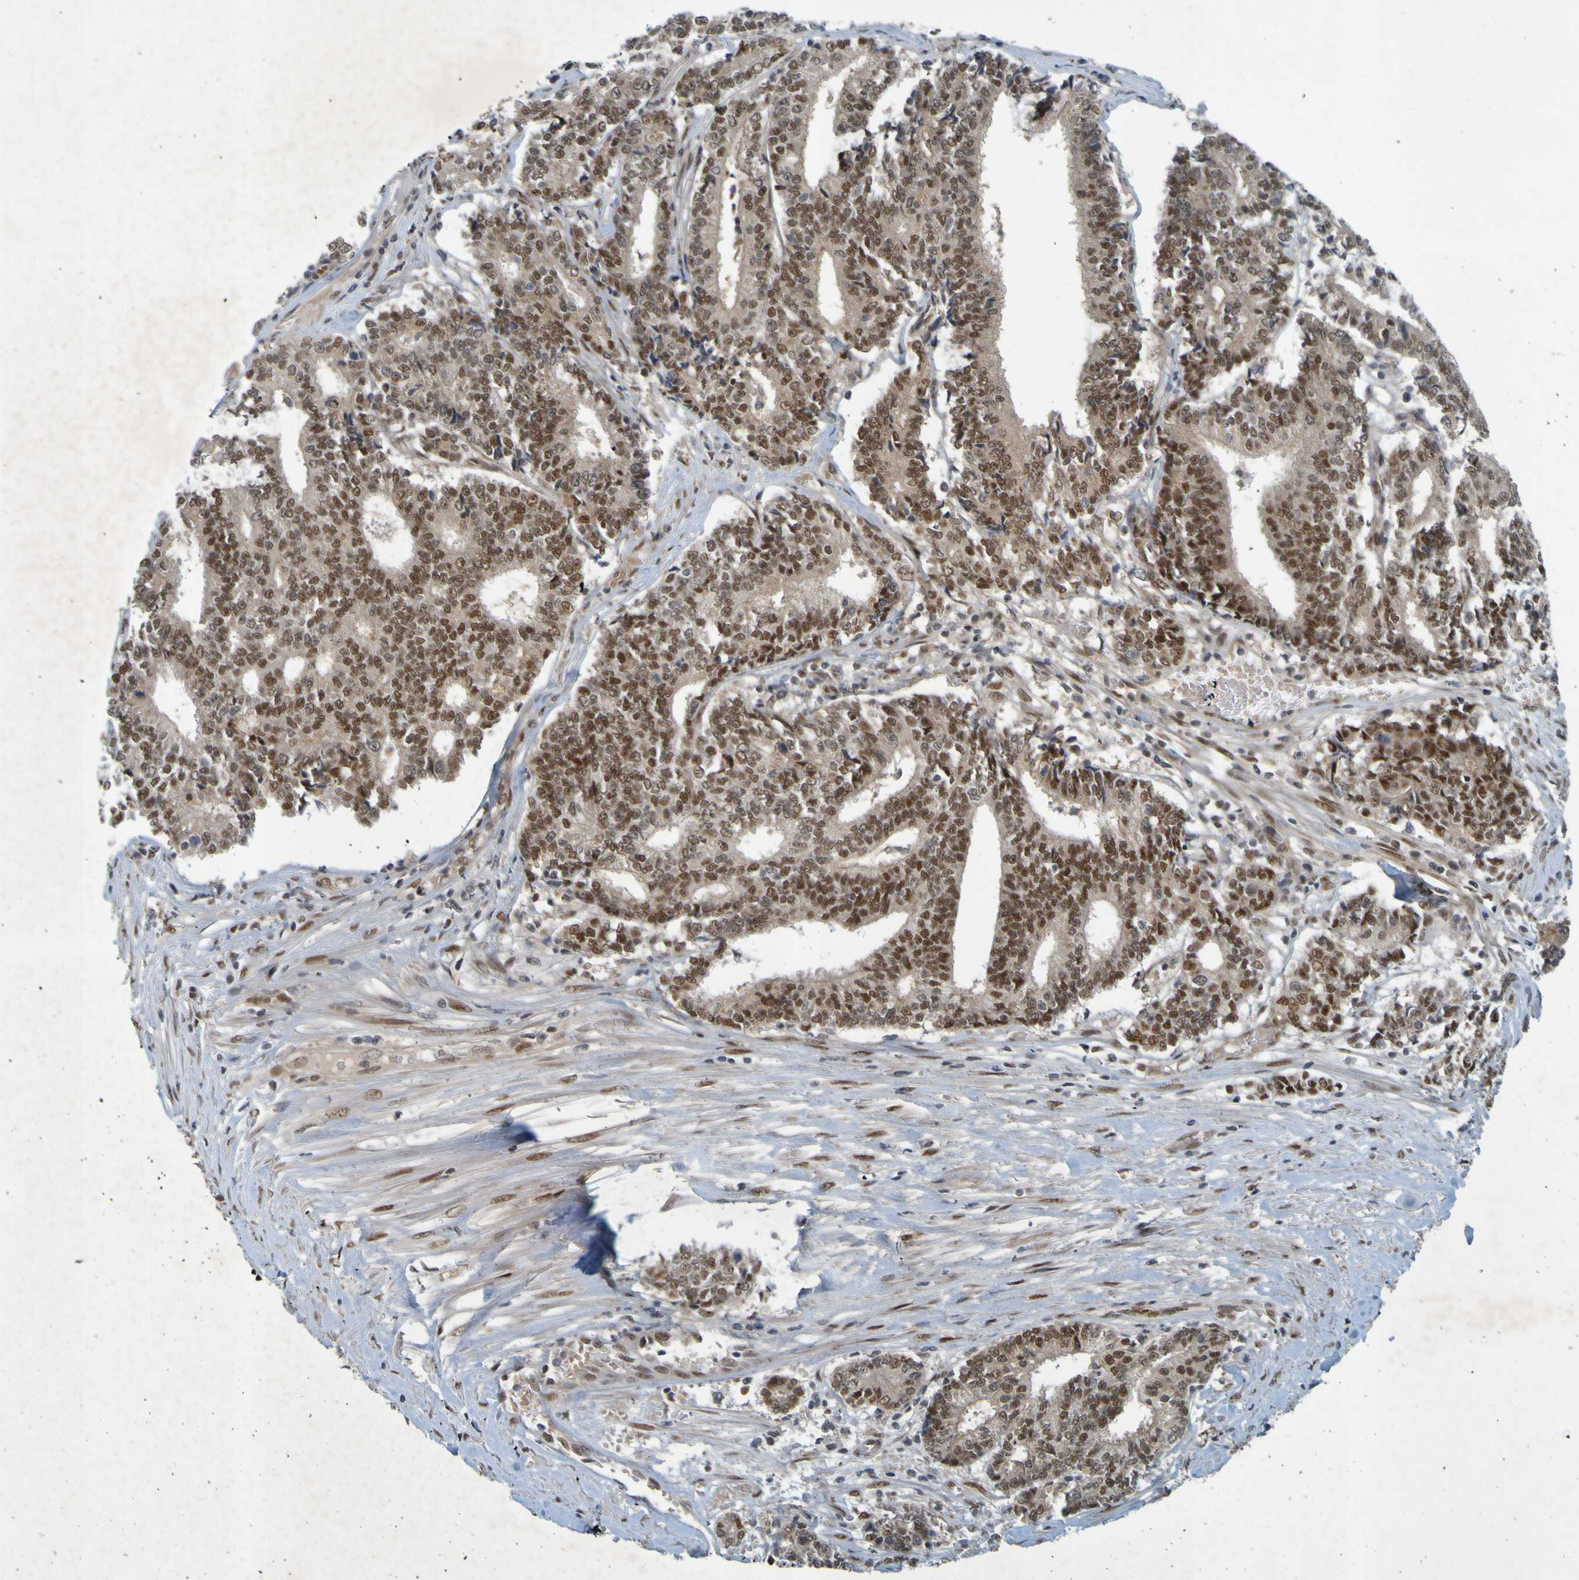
{"staining": {"intensity": "moderate", "quantity": ">75%", "location": "cytoplasmic/membranous,nuclear"}, "tissue": "prostate cancer", "cell_type": "Tumor cells", "image_type": "cancer", "snomed": [{"axis": "morphology", "description": "Normal tissue, NOS"}, {"axis": "morphology", "description": "Adenocarcinoma, High grade"}, {"axis": "topography", "description": "Prostate"}, {"axis": "topography", "description": "Seminal veicle"}], "caption": "Human high-grade adenocarcinoma (prostate) stained for a protein (brown) displays moderate cytoplasmic/membranous and nuclear positive staining in about >75% of tumor cells.", "gene": "MCPH1", "patient": {"sex": "male", "age": 55}}